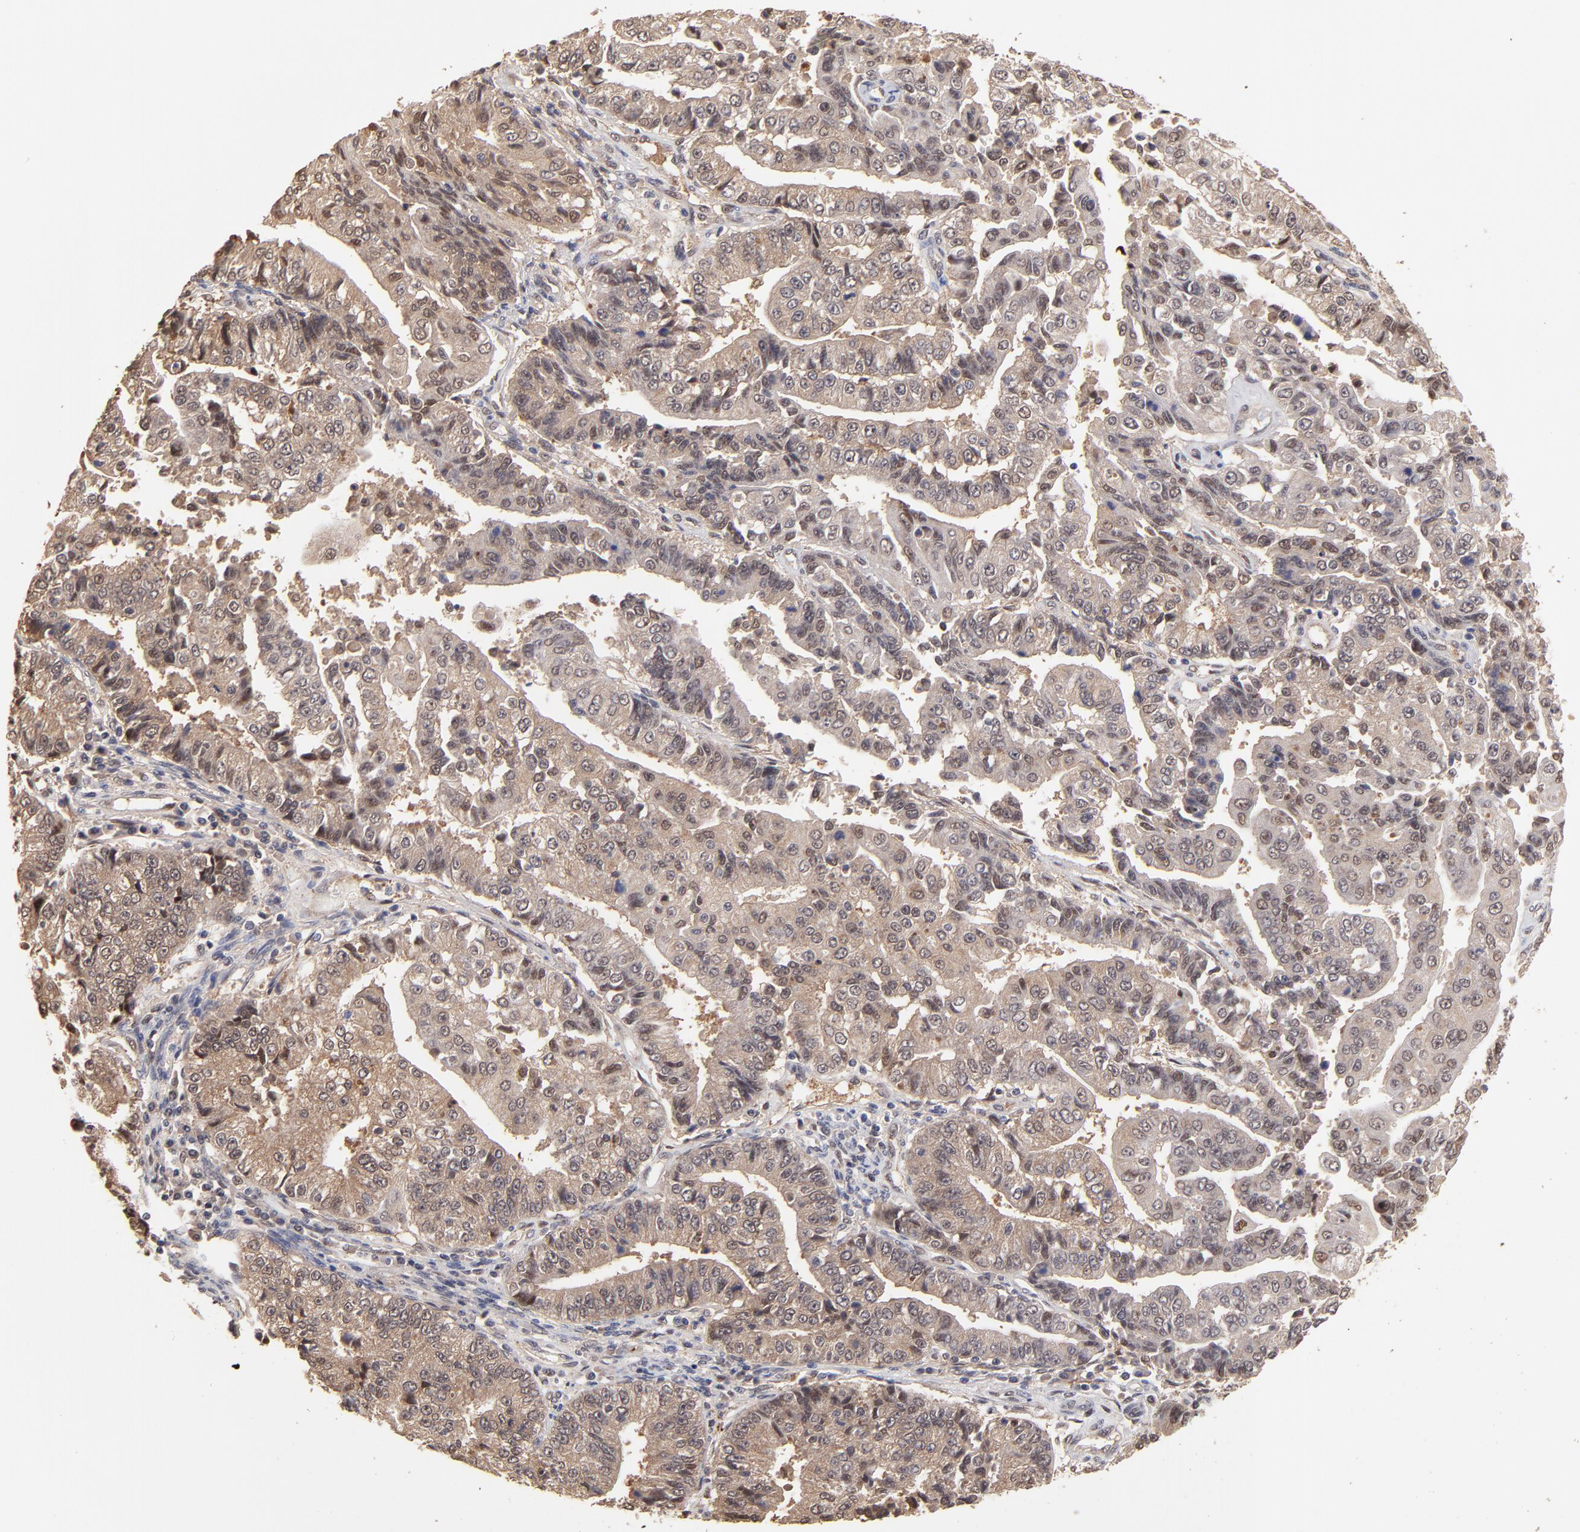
{"staining": {"intensity": "weak", "quantity": "25%-75%", "location": "cytoplasmic/membranous,nuclear"}, "tissue": "endometrial cancer", "cell_type": "Tumor cells", "image_type": "cancer", "snomed": [{"axis": "morphology", "description": "Adenocarcinoma, NOS"}, {"axis": "topography", "description": "Endometrium"}], "caption": "An IHC micrograph of tumor tissue is shown. Protein staining in brown shows weak cytoplasmic/membranous and nuclear positivity in endometrial adenocarcinoma within tumor cells.", "gene": "PSMD14", "patient": {"sex": "female", "age": 75}}